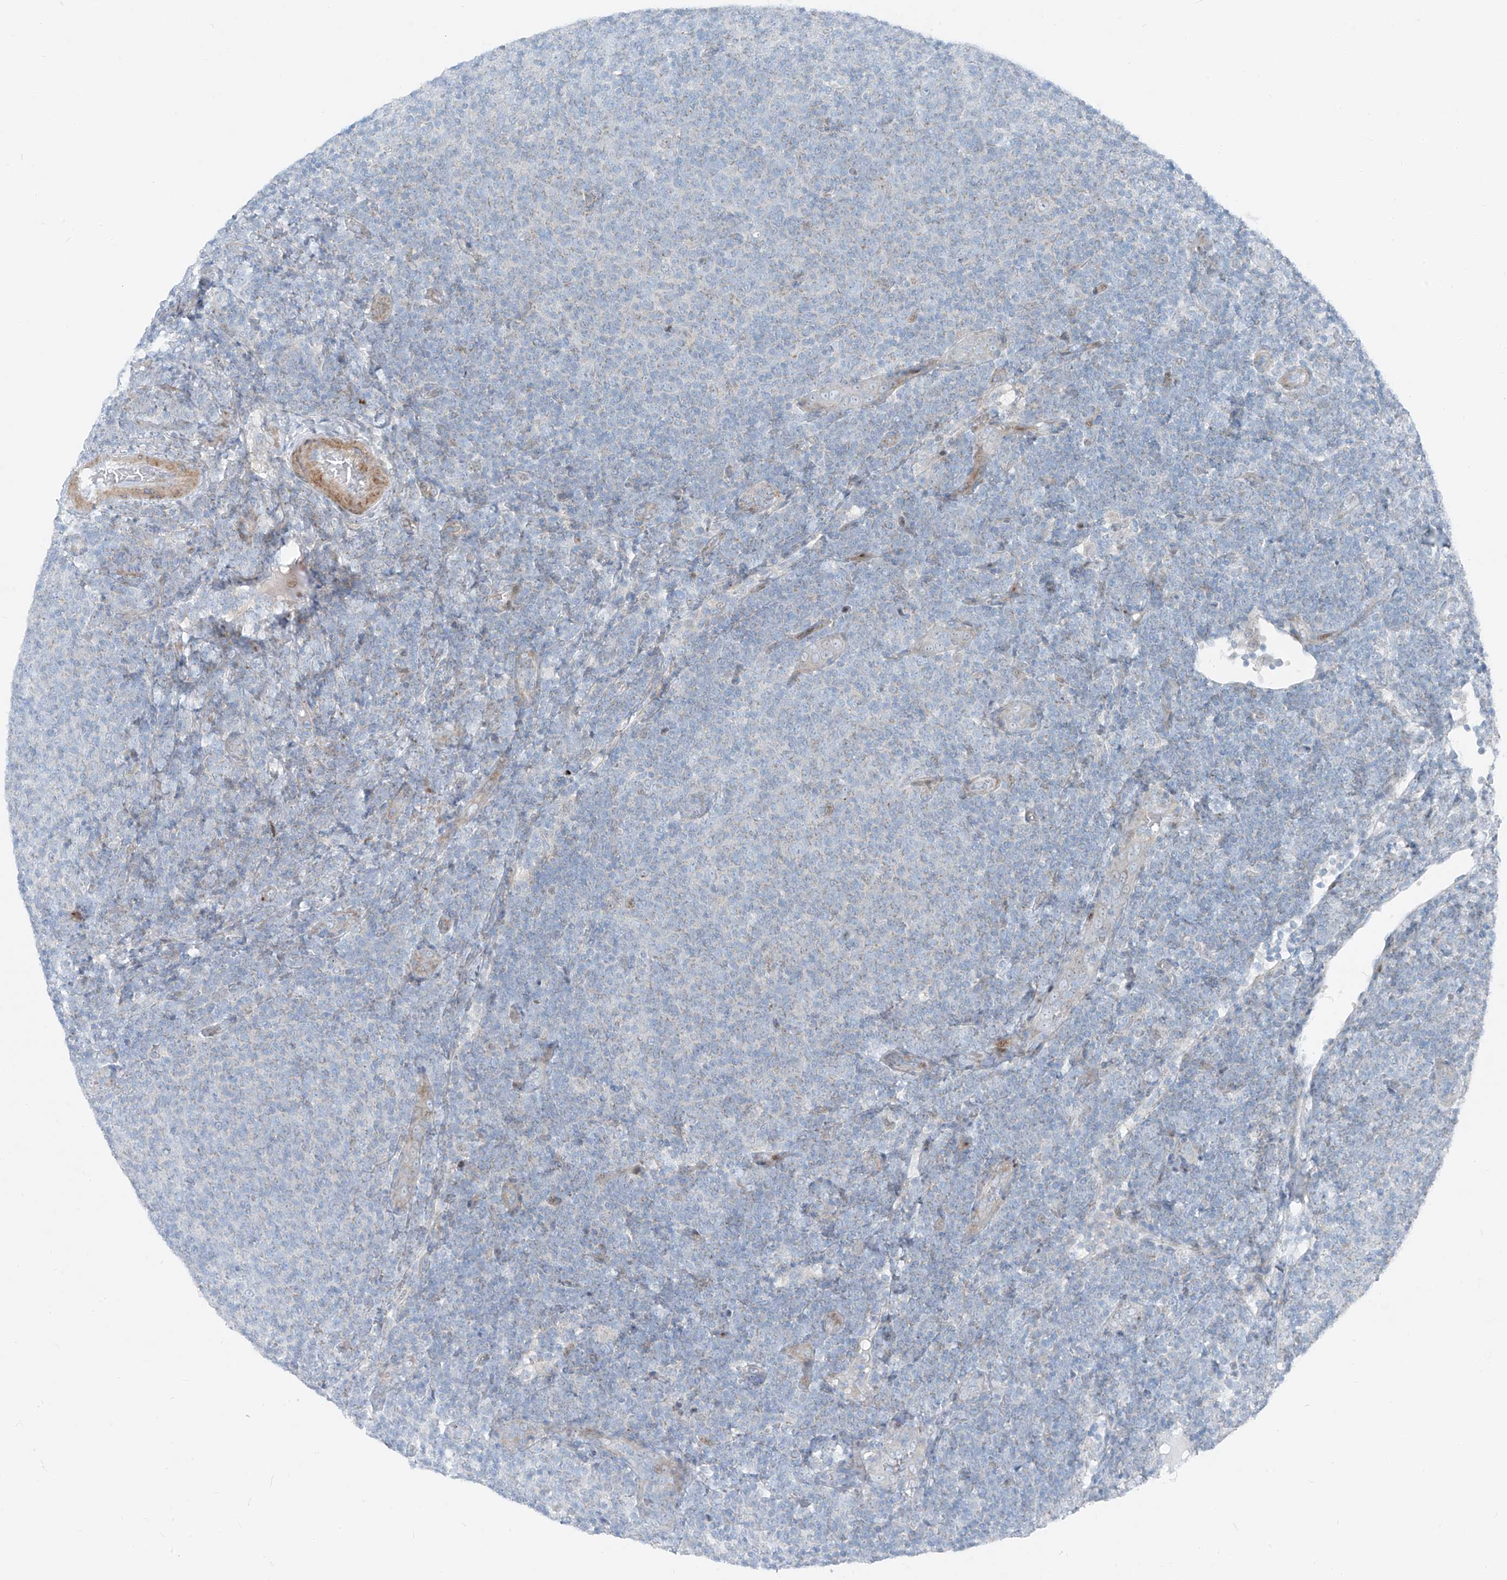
{"staining": {"intensity": "negative", "quantity": "none", "location": "none"}, "tissue": "lymphoma", "cell_type": "Tumor cells", "image_type": "cancer", "snomed": [{"axis": "morphology", "description": "Malignant lymphoma, non-Hodgkin's type, Low grade"}, {"axis": "topography", "description": "Lymph node"}], "caption": "The histopathology image exhibits no staining of tumor cells in malignant lymphoma, non-Hodgkin's type (low-grade).", "gene": "PPCS", "patient": {"sex": "male", "age": 66}}